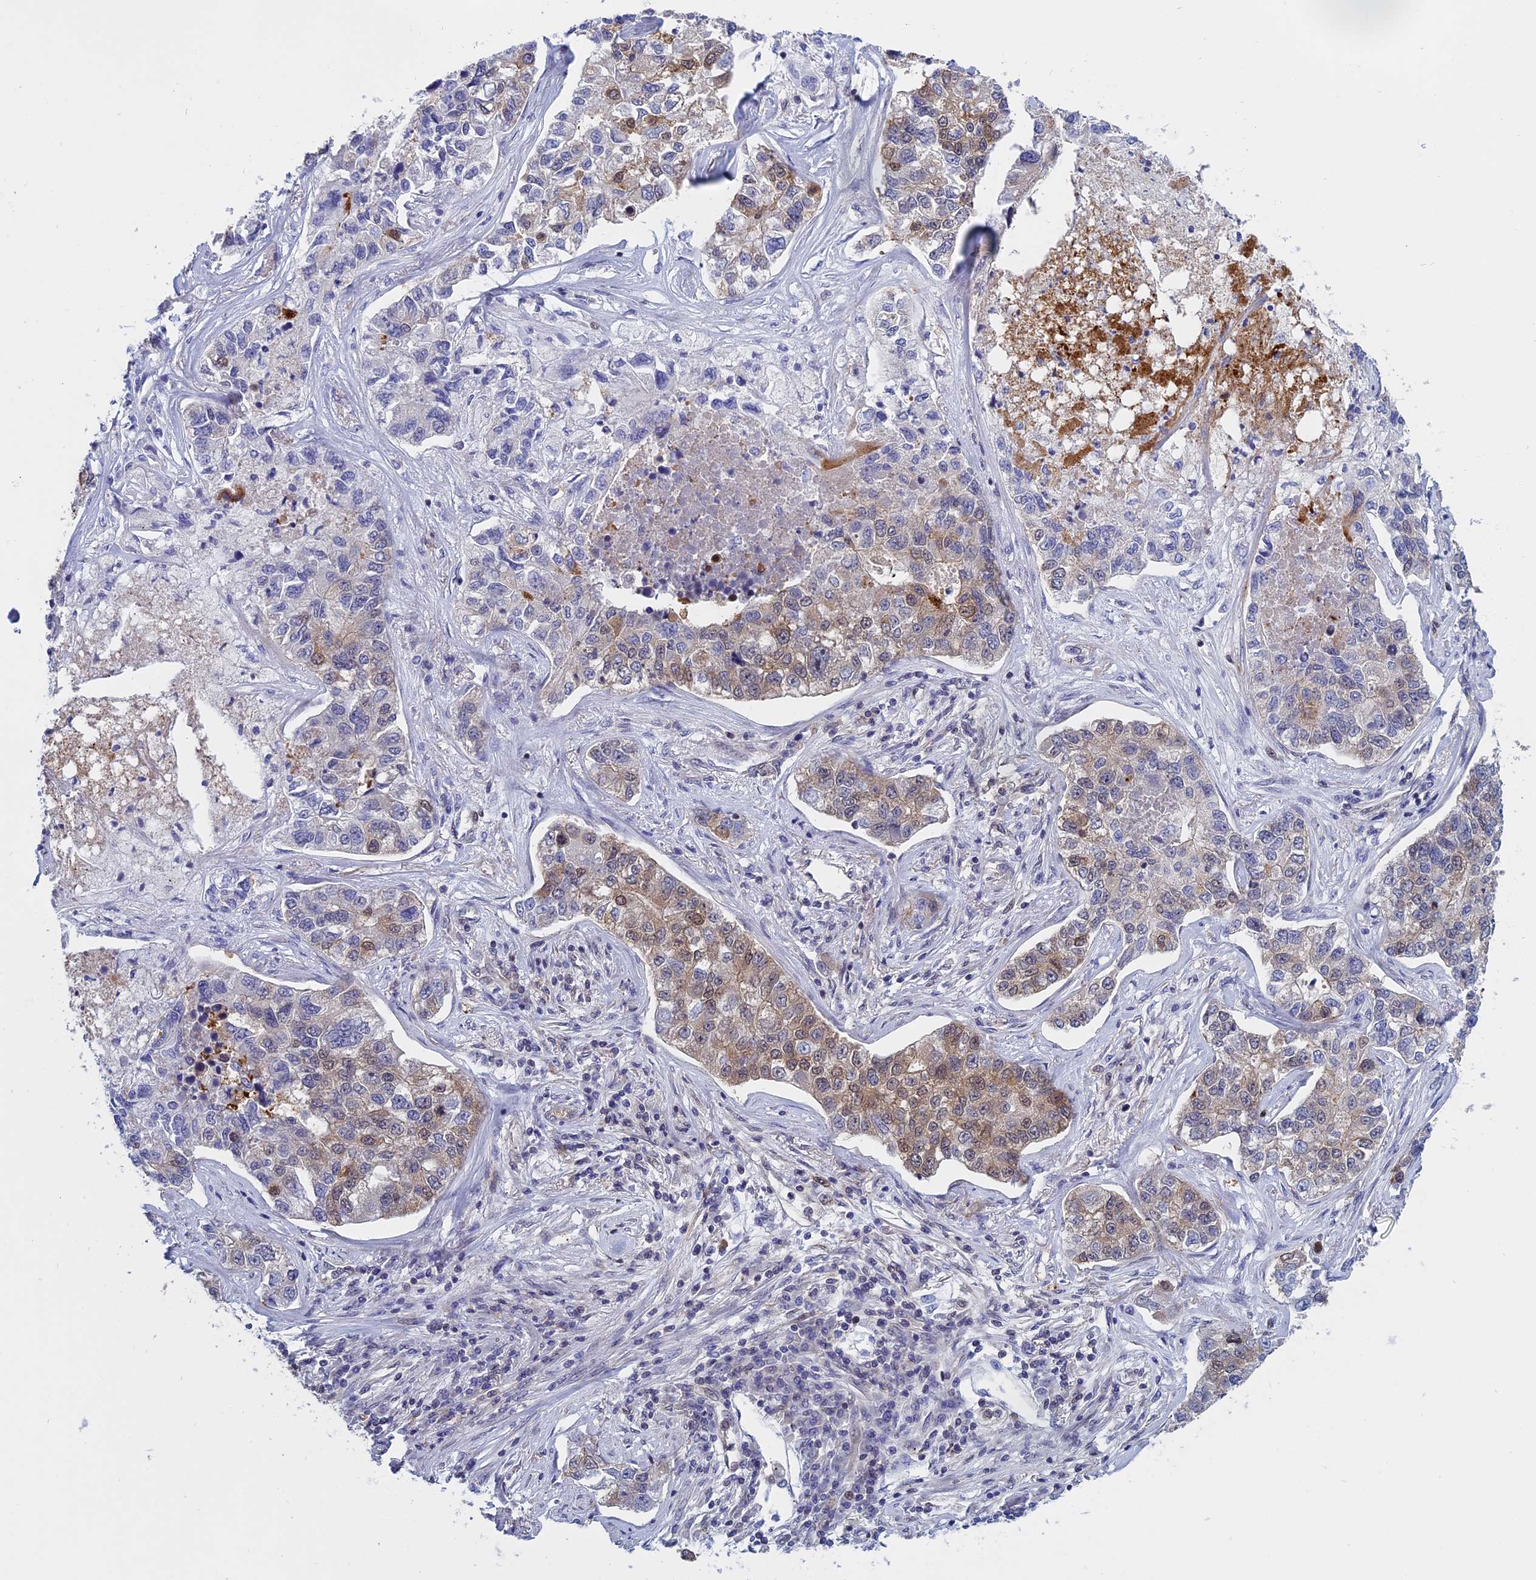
{"staining": {"intensity": "moderate", "quantity": "<25%", "location": "cytoplasmic/membranous,nuclear"}, "tissue": "lung cancer", "cell_type": "Tumor cells", "image_type": "cancer", "snomed": [{"axis": "morphology", "description": "Adenocarcinoma, NOS"}, {"axis": "topography", "description": "Lung"}], "caption": "Immunohistochemistry (IHC) staining of lung cancer, which shows low levels of moderate cytoplasmic/membranous and nuclear expression in approximately <25% of tumor cells indicating moderate cytoplasmic/membranous and nuclear protein staining. The staining was performed using DAB (3,3'-diaminobenzidine) (brown) for protein detection and nuclei were counterstained in hematoxylin (blue).", "gene": "NAA10", "patient": {"sex": "male", "age": 49}}